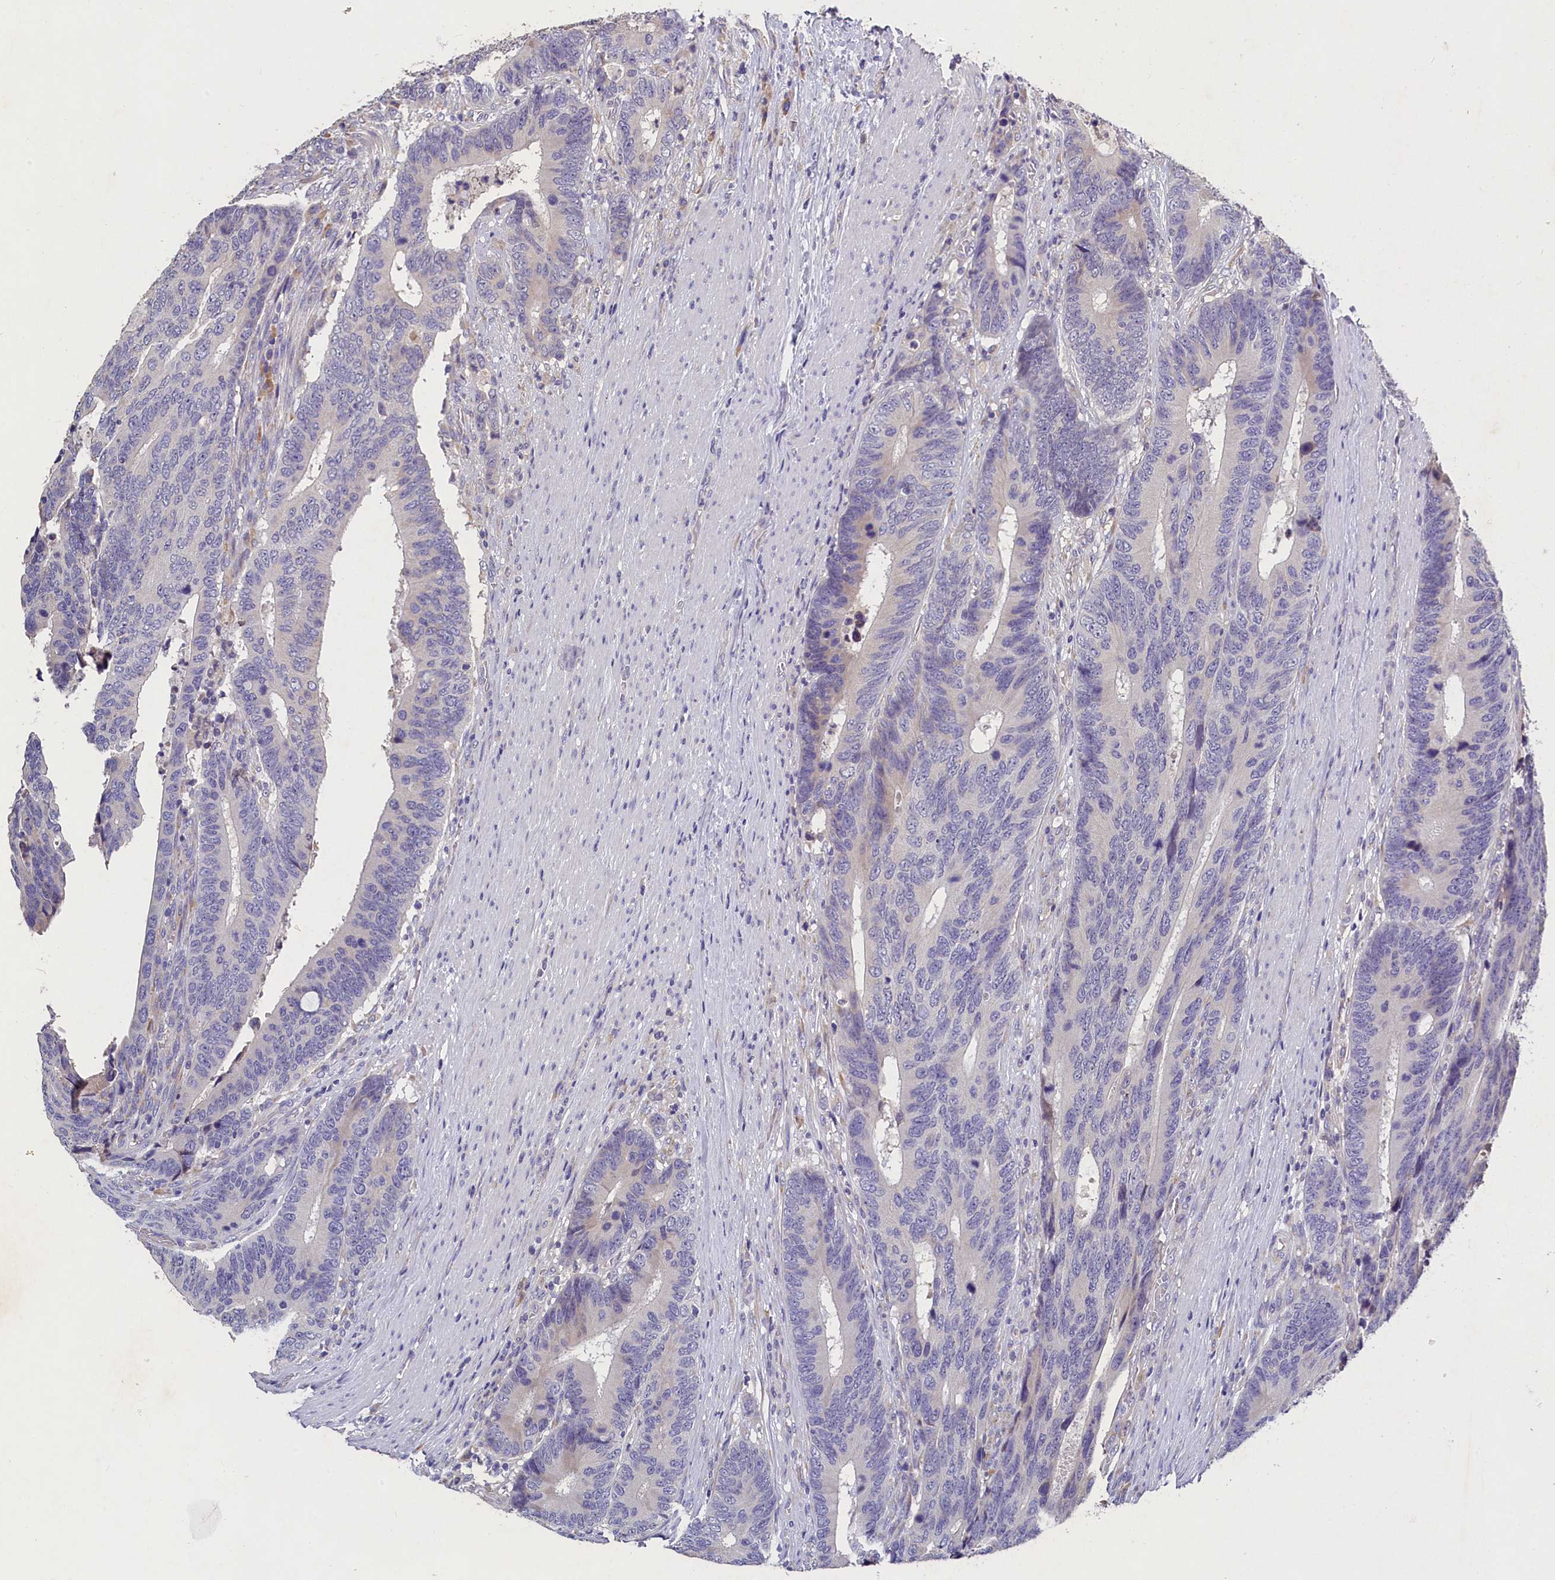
{"staining": {"intensity": "negative", "quantity": "none", "location": "none"}, "tissue": "colorectal cancer", "cell_type": "Tumor cells", "image_type": "cancer", "snomed": [{"axis": "morphology", "description": "Adenocarcinoma, NOS"}, {"axis": "topography", "description": "Colon"}], "caption": "Immunohistochemical staining of colorectal adenocarcinoma reveals no significant expression in tumor cells.", "gene": "ST7L", "patient": {"sex": "male", "age": 87}}